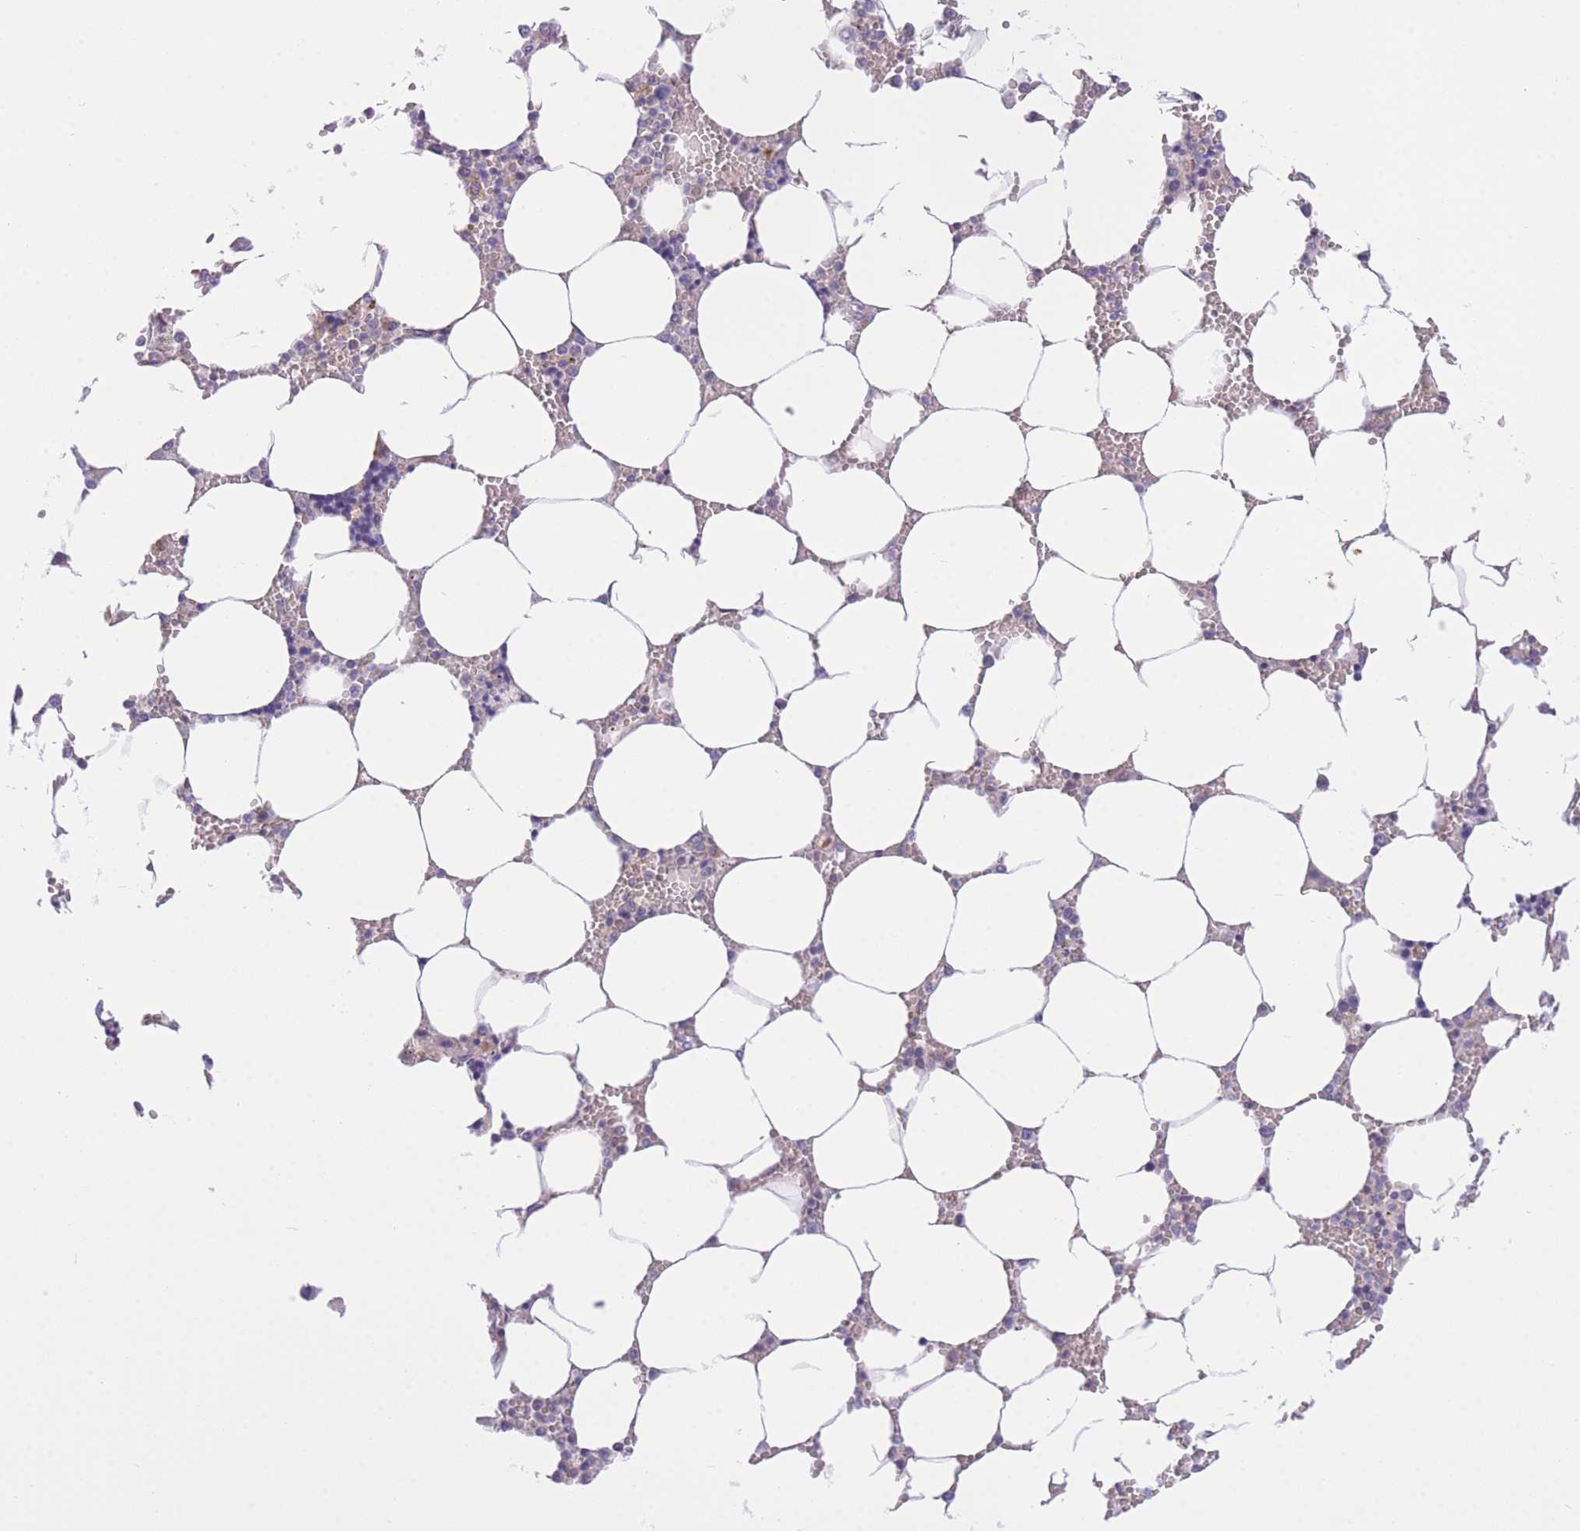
{"staining": {"intensity": "negative", "quantity": "none", "location": "none"}, "tissue": "bone marrow", "cell_type": "Hematopoietic cells", "image_type": "normal", "snomed": [{"axis": "morphology", "description": "Normal tissue, NOS"}, {"axis": "topography", "description": "Bone marrow"}], "caption": "Protein analysis of unremarkable bone marrow exhibits no significant expression in hematopoietic cells. (Brightfield microscopy of DAB (3,3'-diaminobenzidine) immunohistochemistry (IHC) at high magnification).", "gene": "CDC25B", "patient": {"sex": "male", "age": 64}}